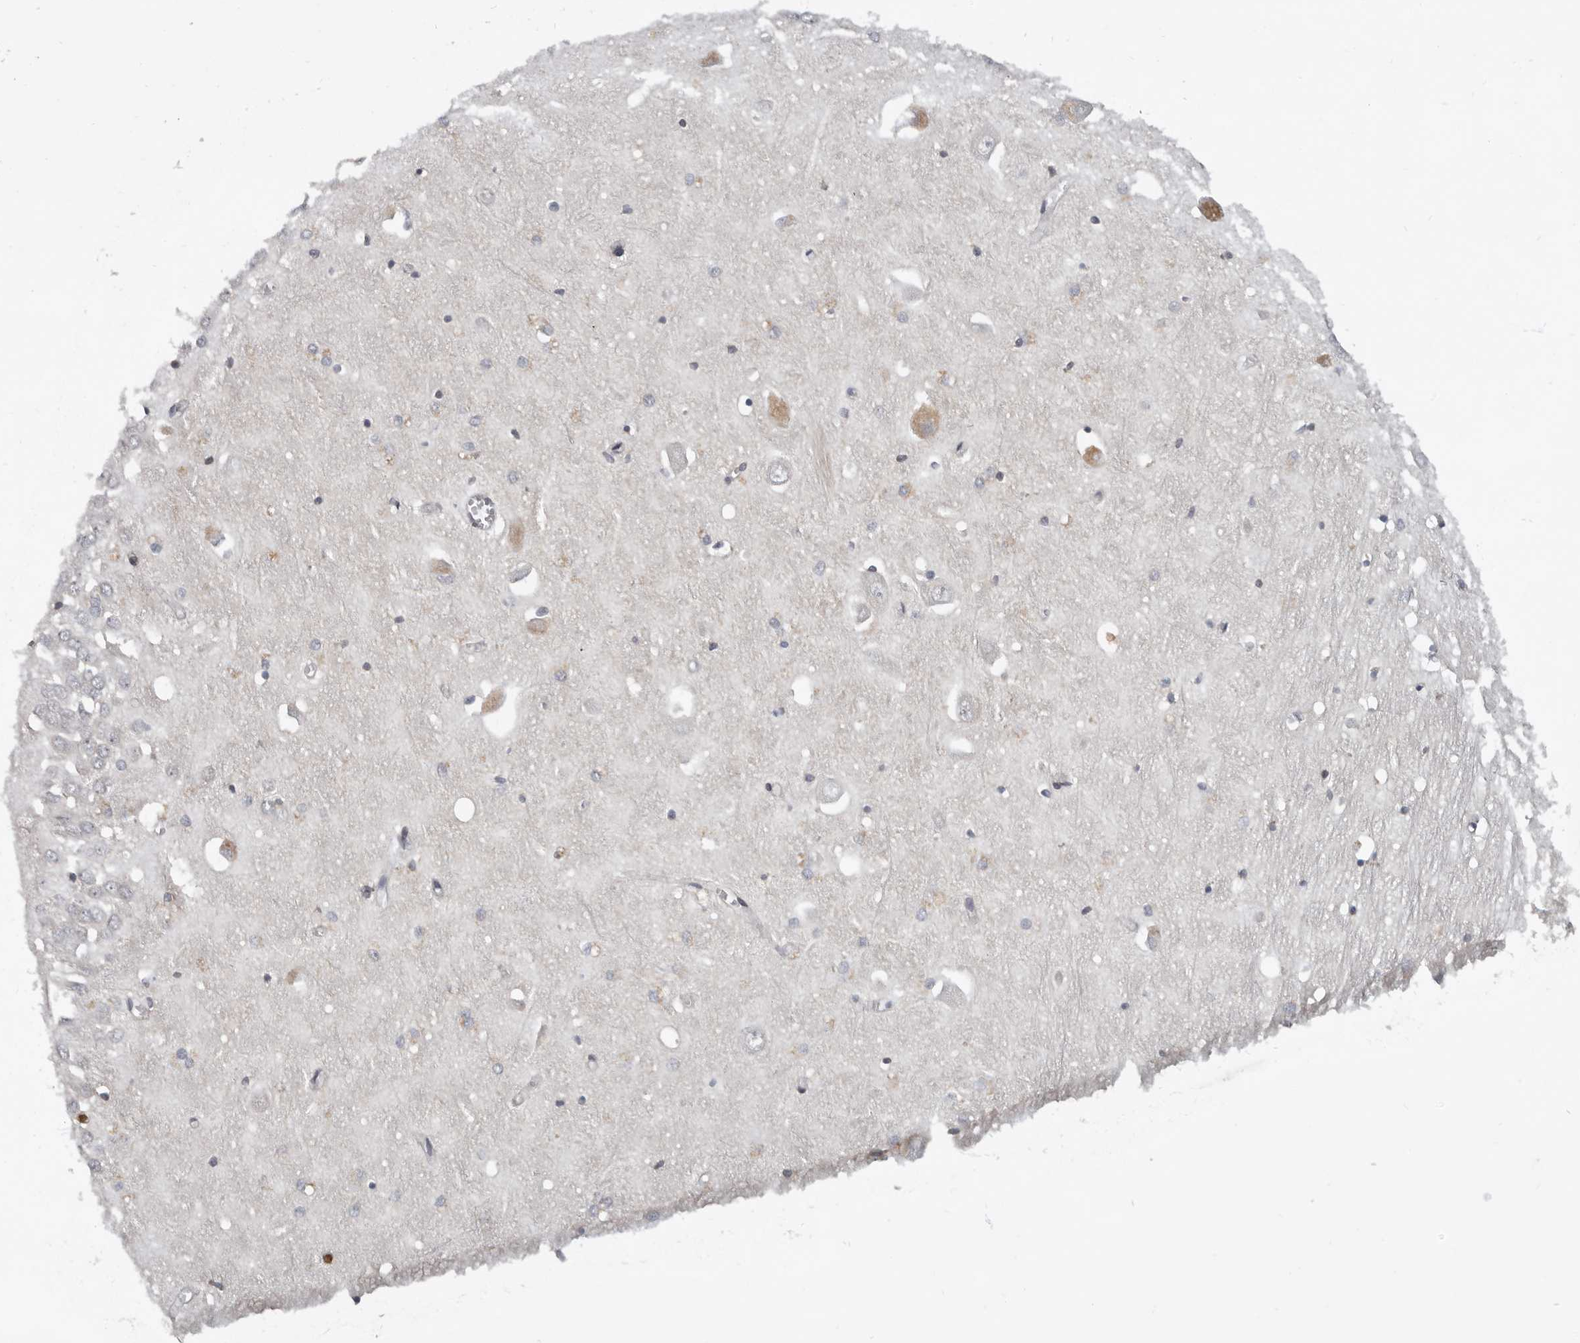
{"staining": {"intensity": "negative", "quantity": "none", "location": "none"}, "tissue": "hippocampus", "cell_type": "Glial cells", "image_type": "normal", "snomed": [{"axis": "morphology", "description": "Normal tissue, NOS"}, {"axis": "topography", "description": "Hippocampus"}], "caption": "Glial cells show no significant staining in normal hippocampus. Nuclei are stained in blue.", "gene": "CBL", "patient": {"sex": "male", "age": 70}}